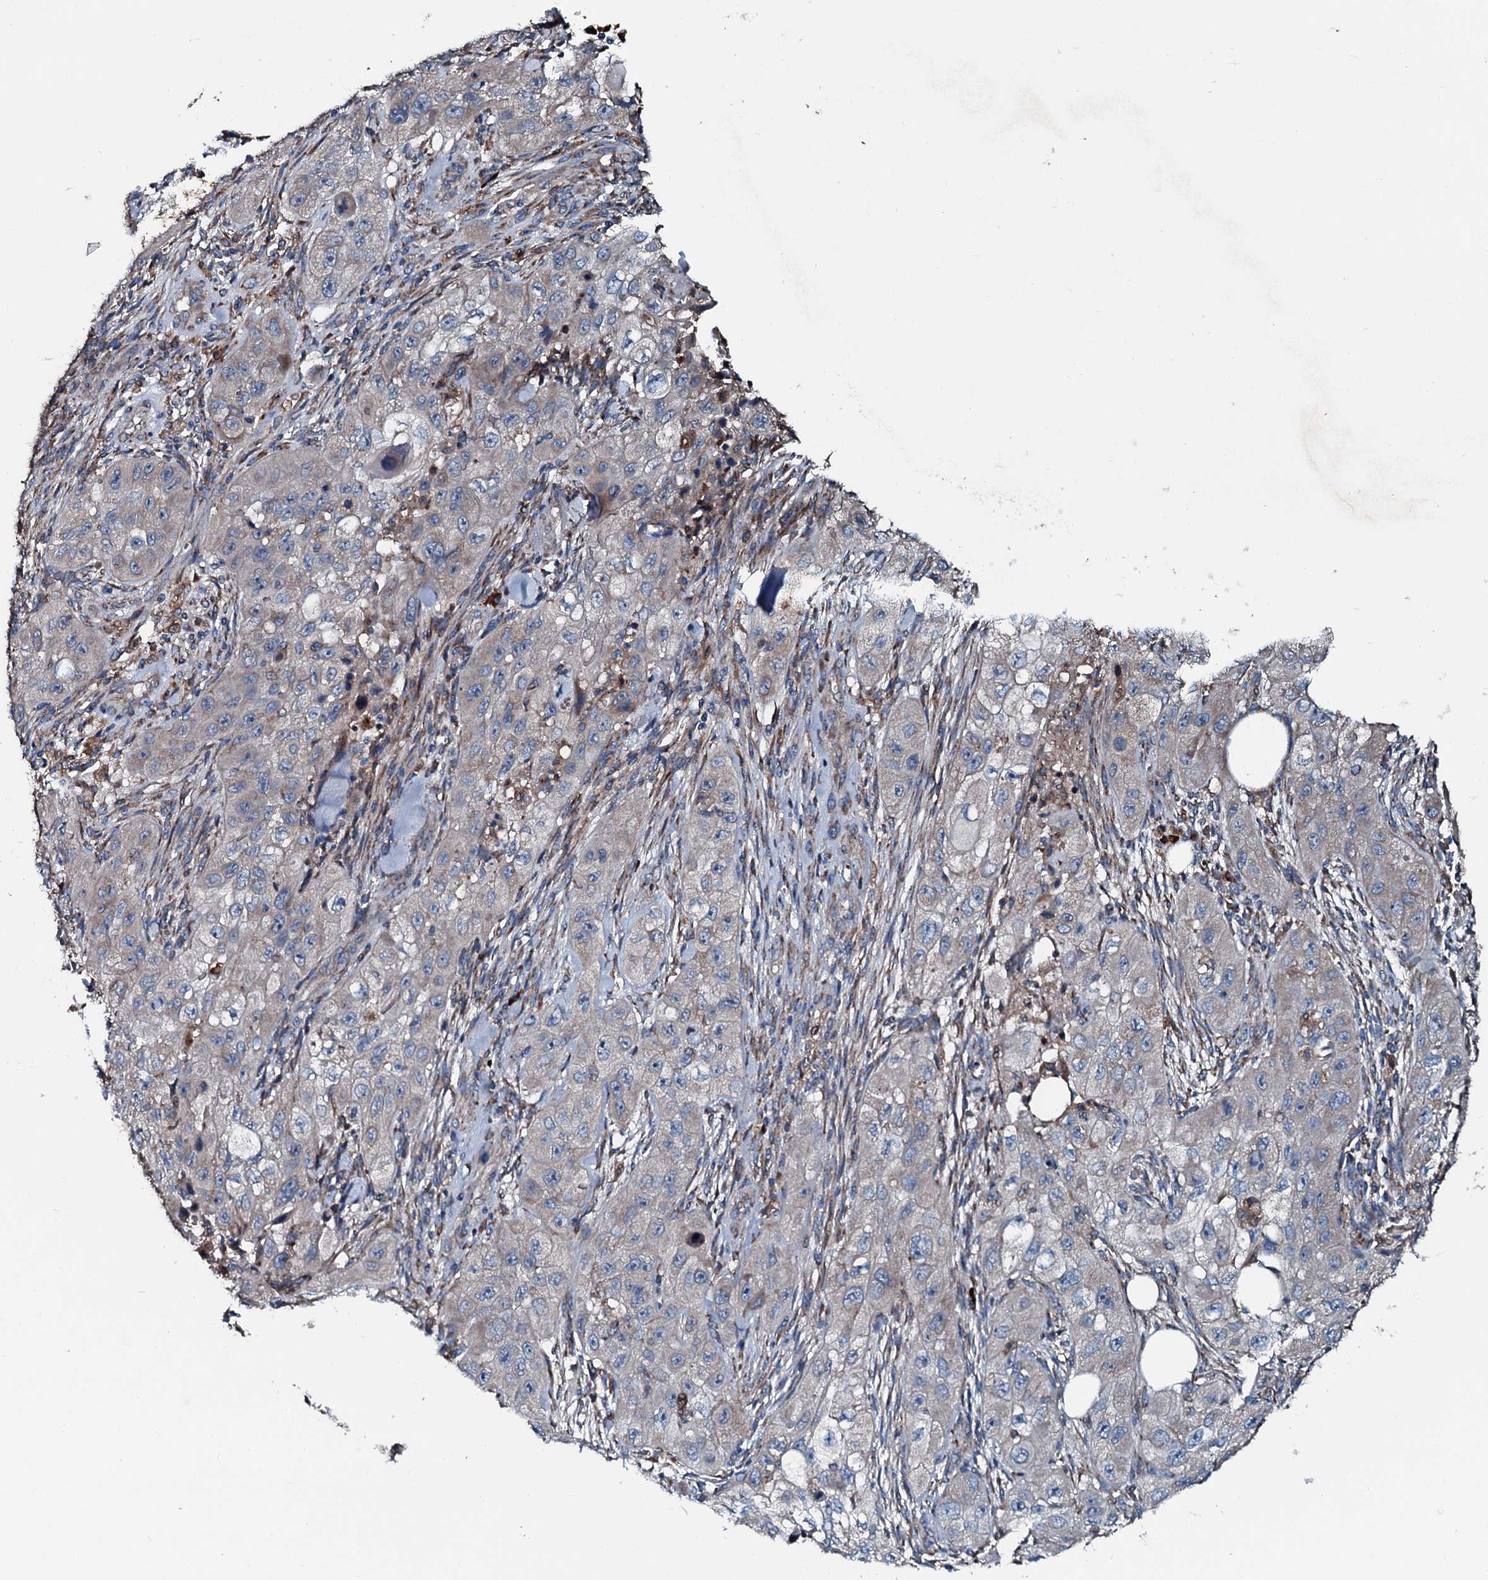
{"staining": {"intensity": "negative", "quantity": "none", "location": "none"}, "tissue": "skin cancer", "cell_type": "Tumor cells", "image_type": "cancer", "snomed": [{"axis": "morphology", "description": "Squamous cell carcinoma, NOS"}, {"axis": "topography", "description": "Skin"}, {"axis": "topography", "description": "Subcutis"}], "caption": "IHC histopathology image of skin cancer (squamous cell carcinoma) stained for a protein (brown), which exhibits no positivity in tumor cells.", "gene": "ACSS3", "patient": {"sex": "male", "age": 73}}